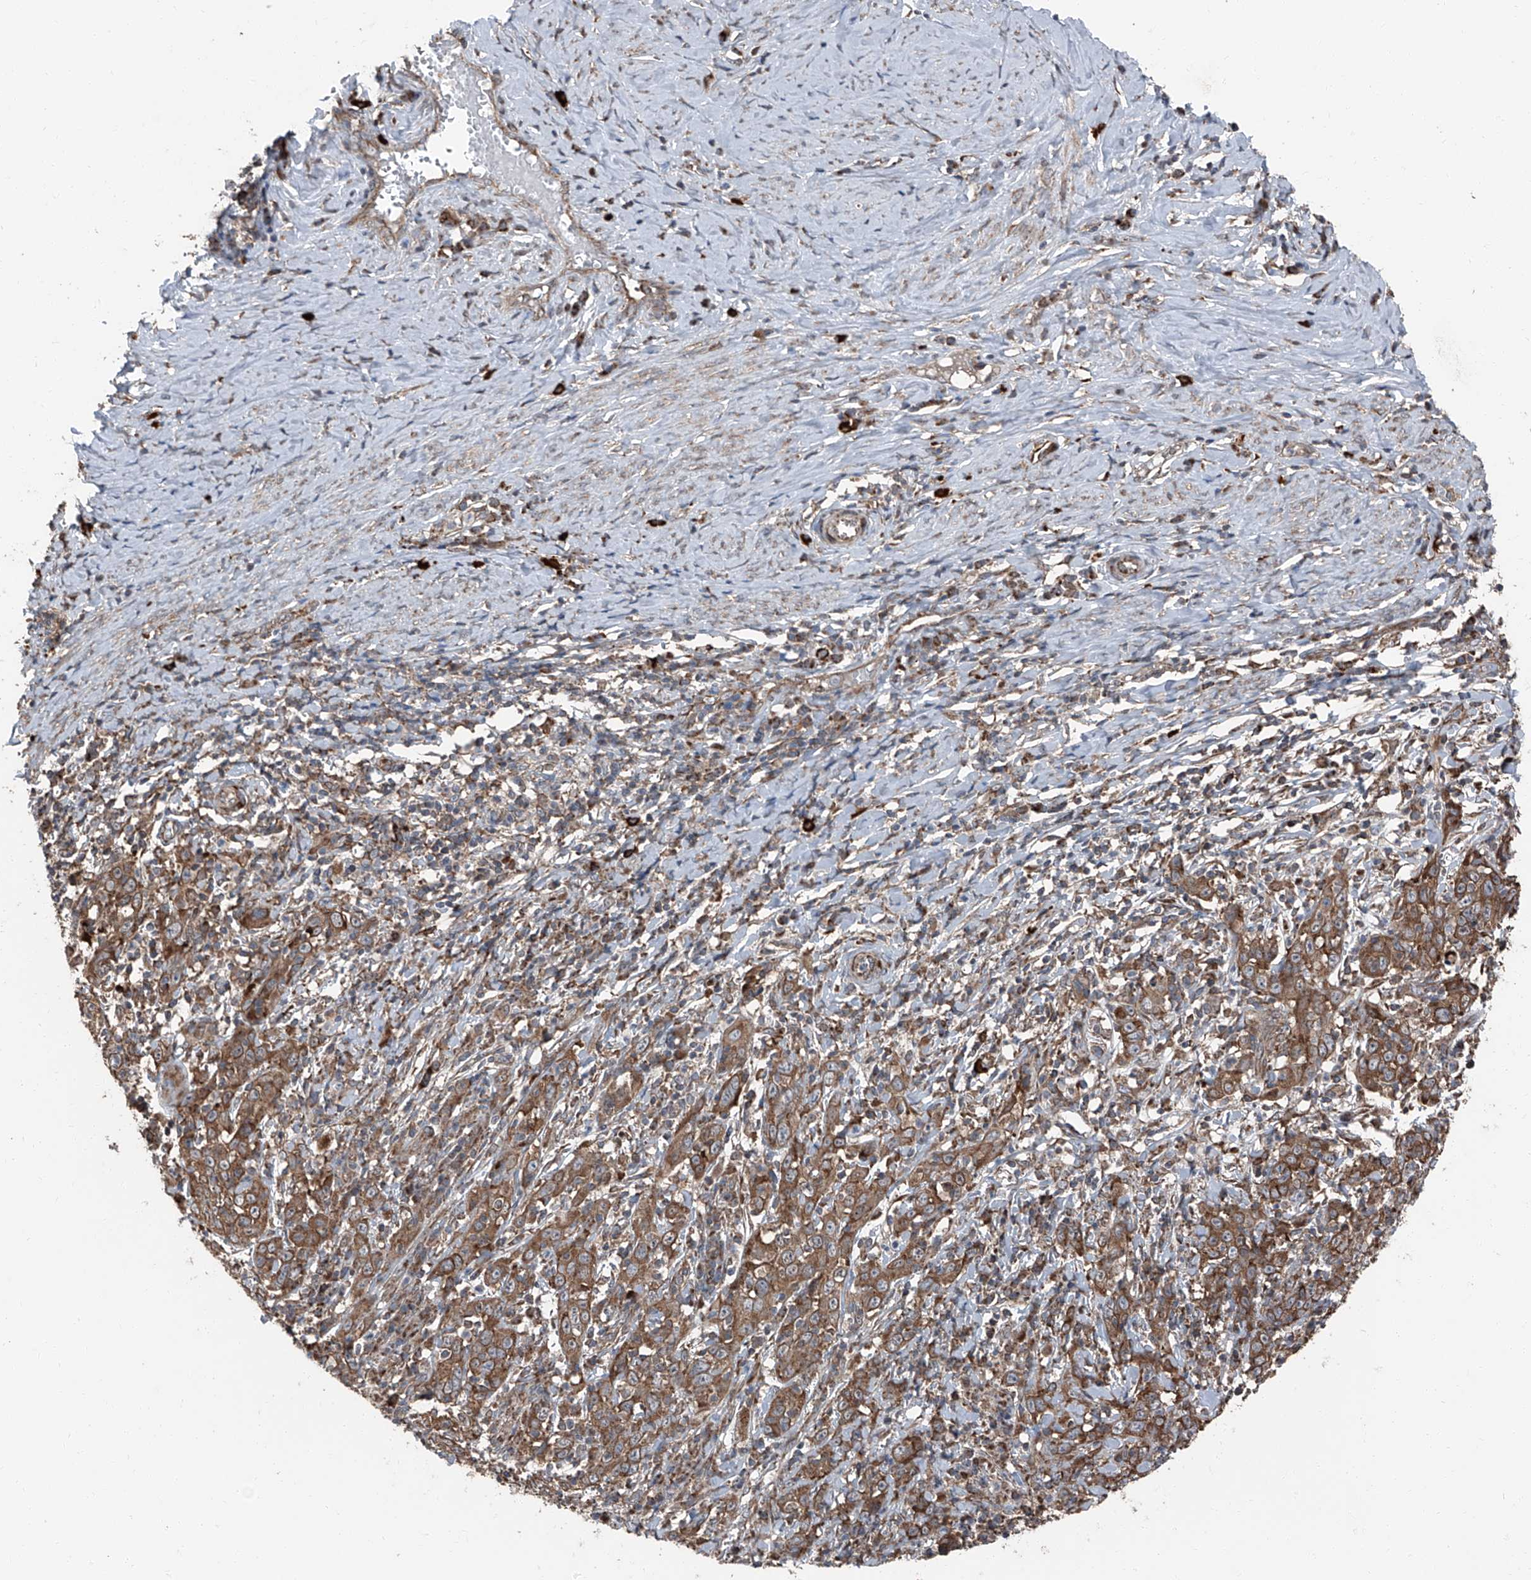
{"staining": {"intensity": "moderate", "quantity": ">75%", "location": "cytoplasmic/membranous"}, "tissue": "cervical cancer", "cell_type": "Tumor cells", "image_type": "cancer", "snomed": [{"axis": "morphology", "description": "Squamous cell carcinoma, NOS"}, {"axis": "topography", "description": "Cervix"}], "caption": "This is an image of immunohistochemistry staining of cervical squamous cell carcinoma, which shows moderate positivity in the cytoplasmic/membranous of tumor cells.", "gene": "LIMK1", "patient": {"sex": "female", "age": 46}}